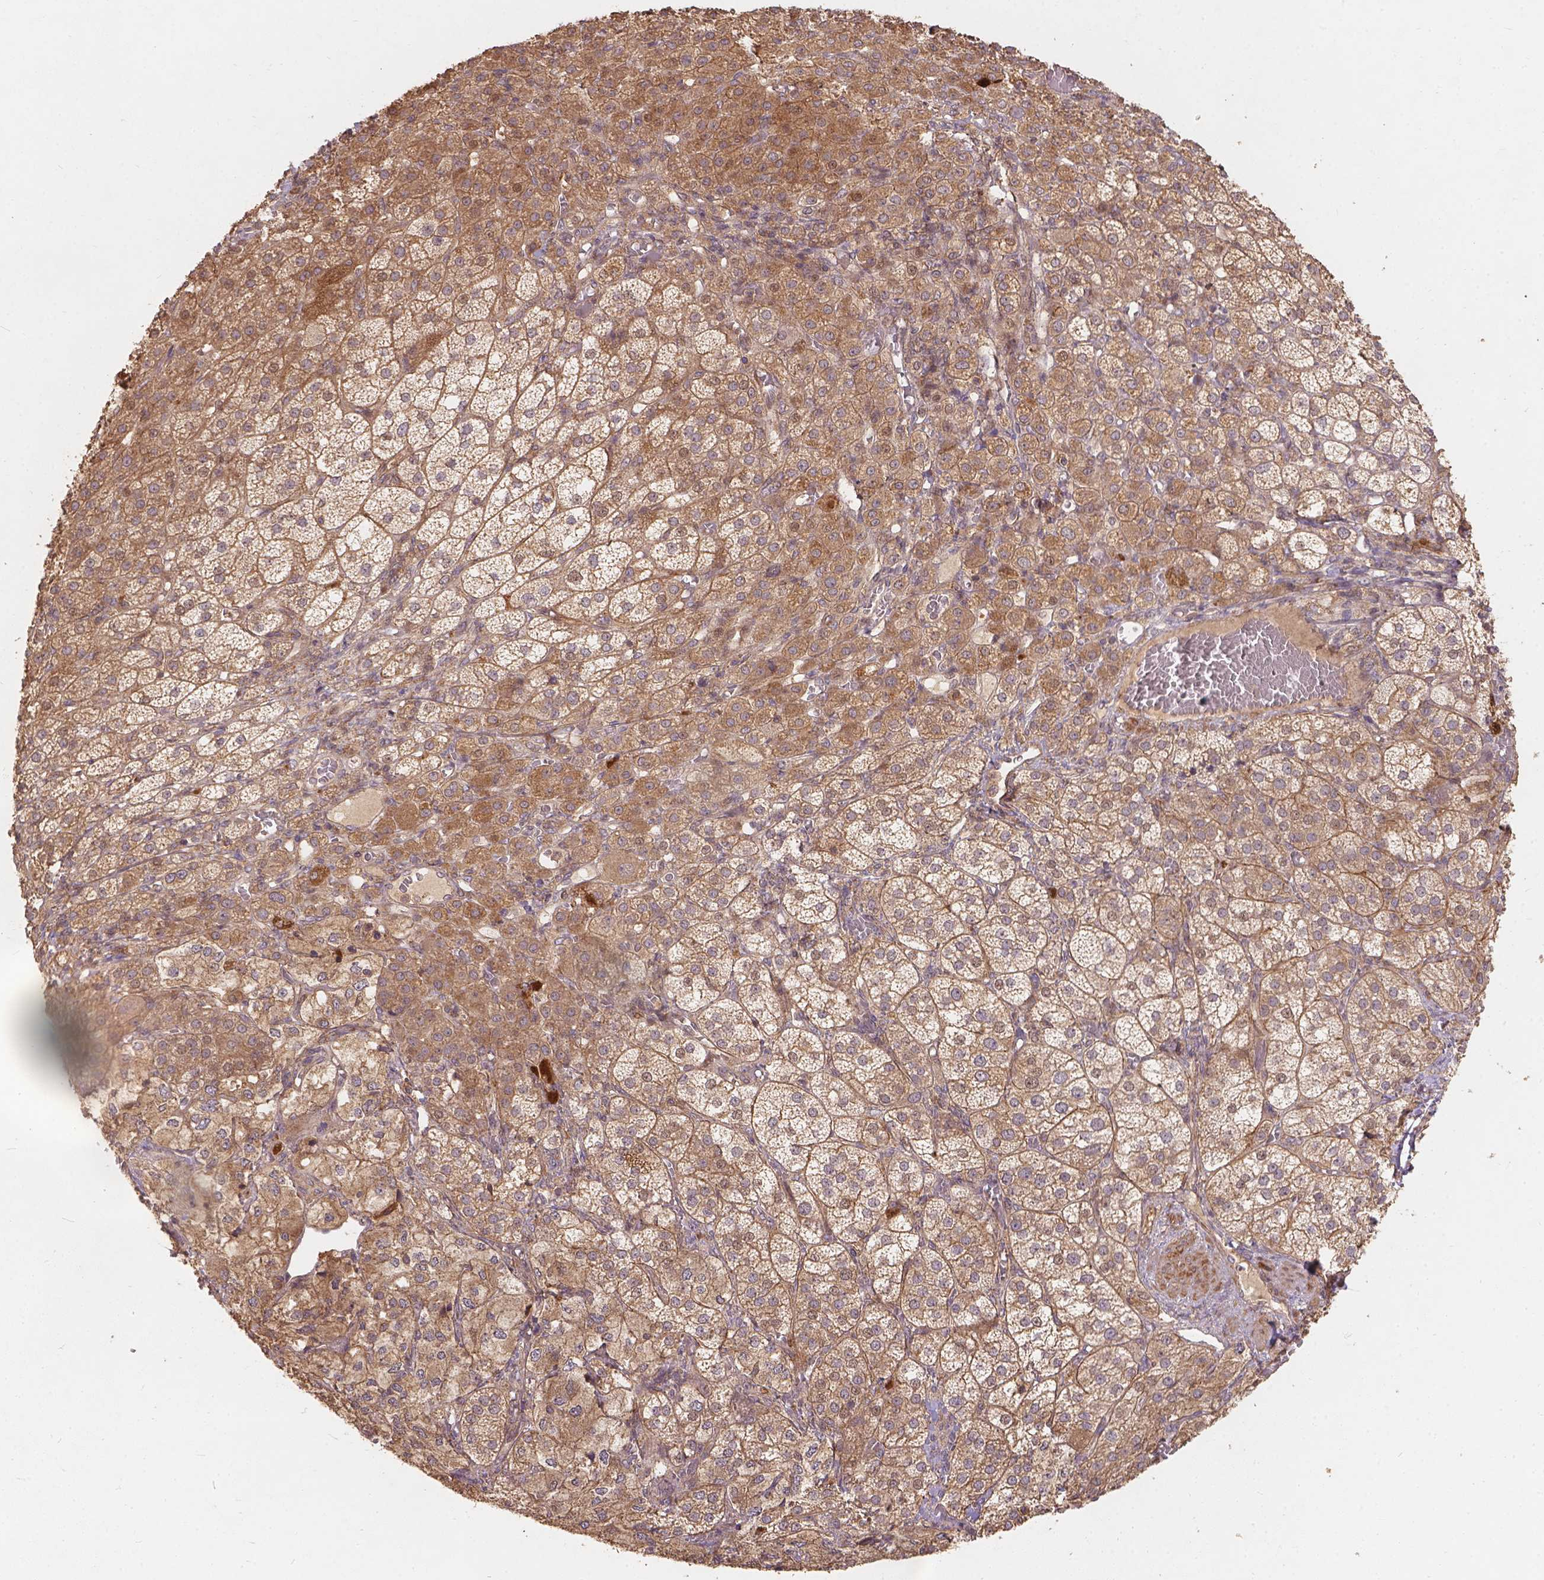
{"staining": {"intensity": "moderate", "quantity": ">75%", "location": "cytoplasmic/membranous"}, "tissue": "adrenal gland", "cell_type": "Glandular cells", "image_type": "normal", "snomed": [{"axis": "morphology", "description": "Normal tissue, NOS"}, {"axis": "topography", "description": "Adrenal gland"}], "caption": "Immunohistochemistry histopathology image of unremarkable adrenal gland: adrenal gland stained using immunohistochemistry displays medium levels of moderate protein expression localized specifically in the cytoplasmic/membranous of glandular cells, appearing as a cytoplasmic/membranous brown color.", "gene": "XPR1", "patient": {"sex": "female", "age": 60}}